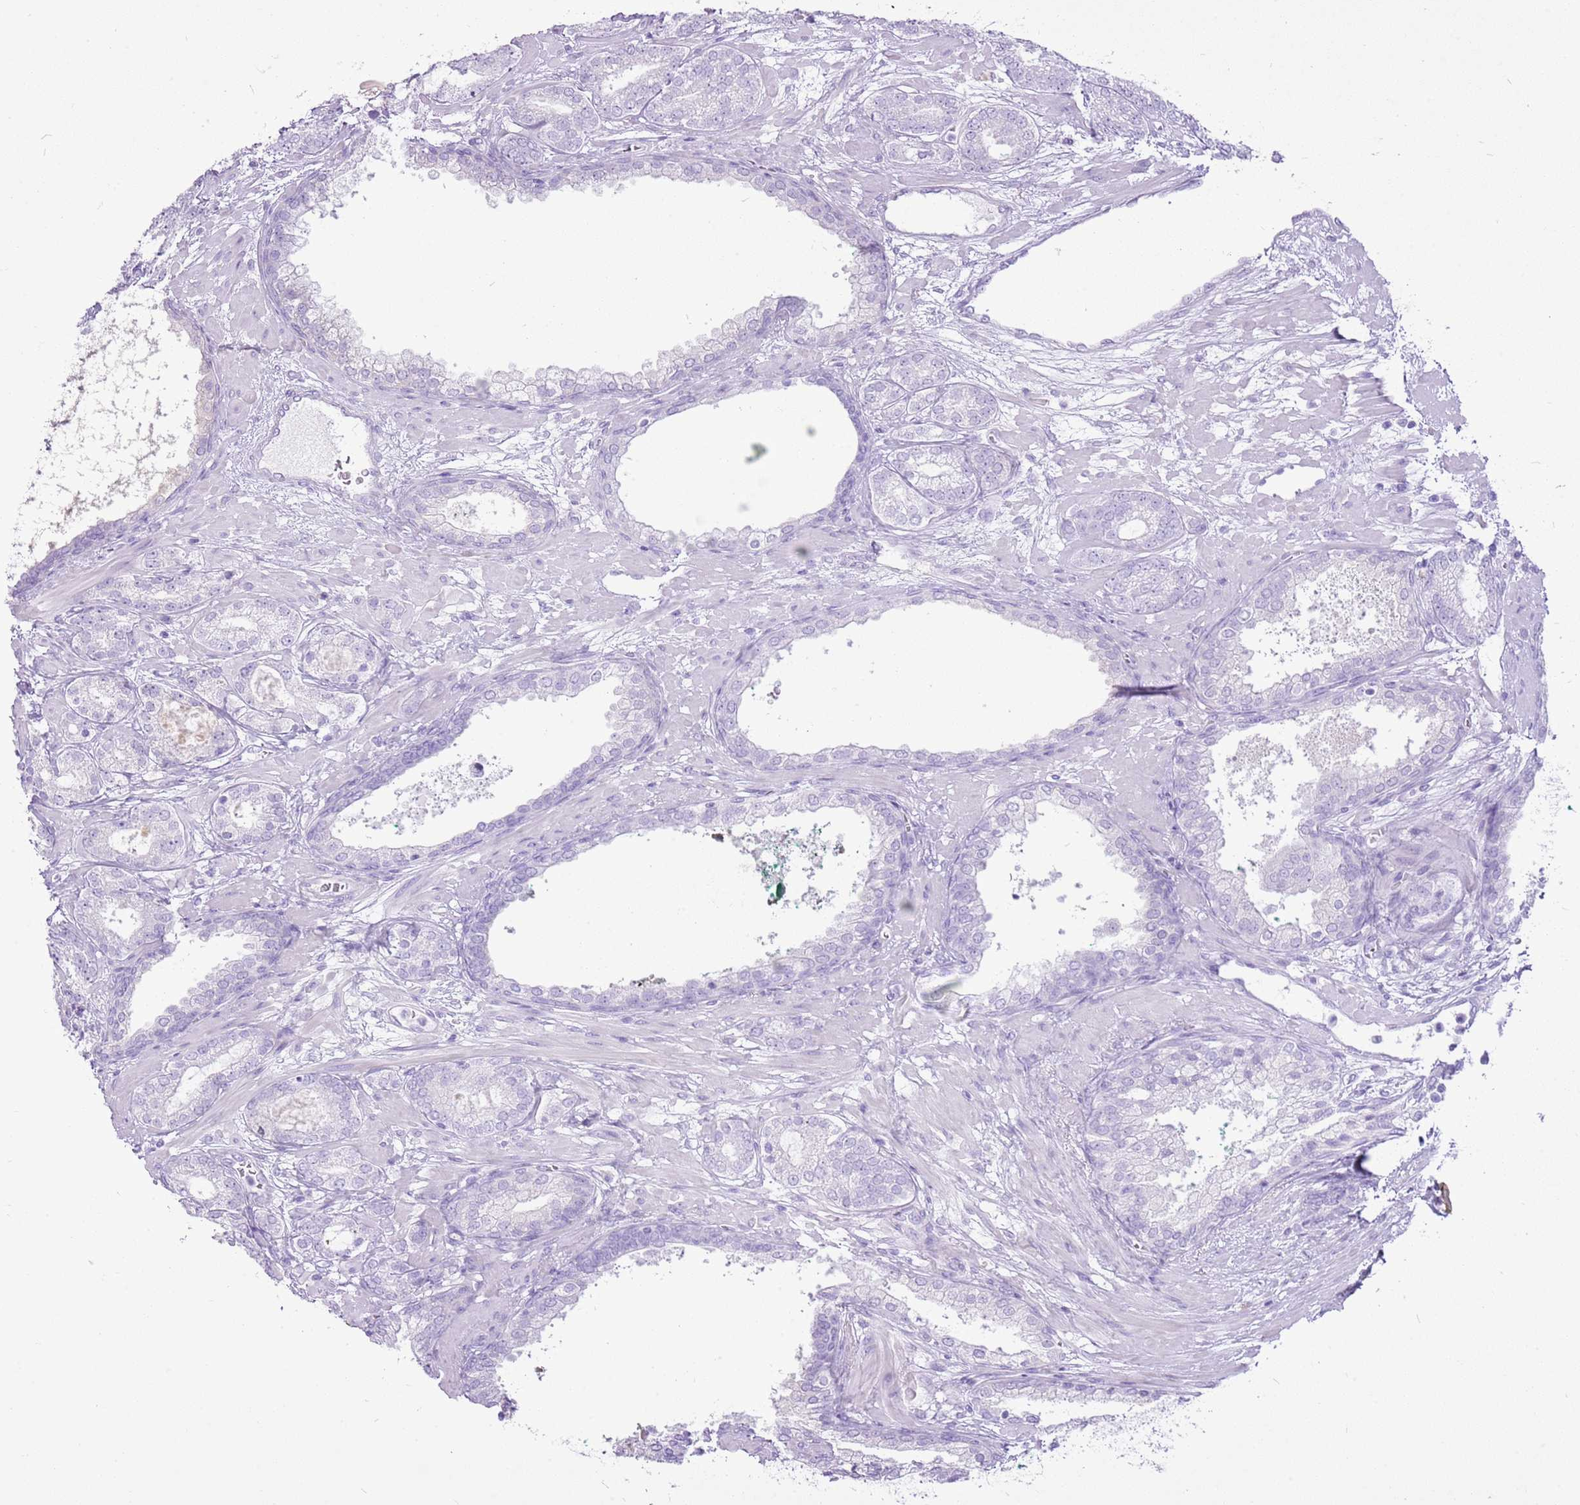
{"staining": {"intensity": "negative", "quantity": "none", "location": "none"}, "tissue": "prostate cancer", "cell_type": "Tumor cells", "image_type": "cancer", "snomed": [{"axis": "morphology", "description": "Adenocarcinoma, High grade"}, {"axis": "topography", "description": "Prostate"}], "caption": "This is an immunohistochemistry image of human prostate high-grade adenocarcinoma. There is no staining in tumor cells.", "gene": "CNFN", "patient": {"sex": "male", "age": 60}}